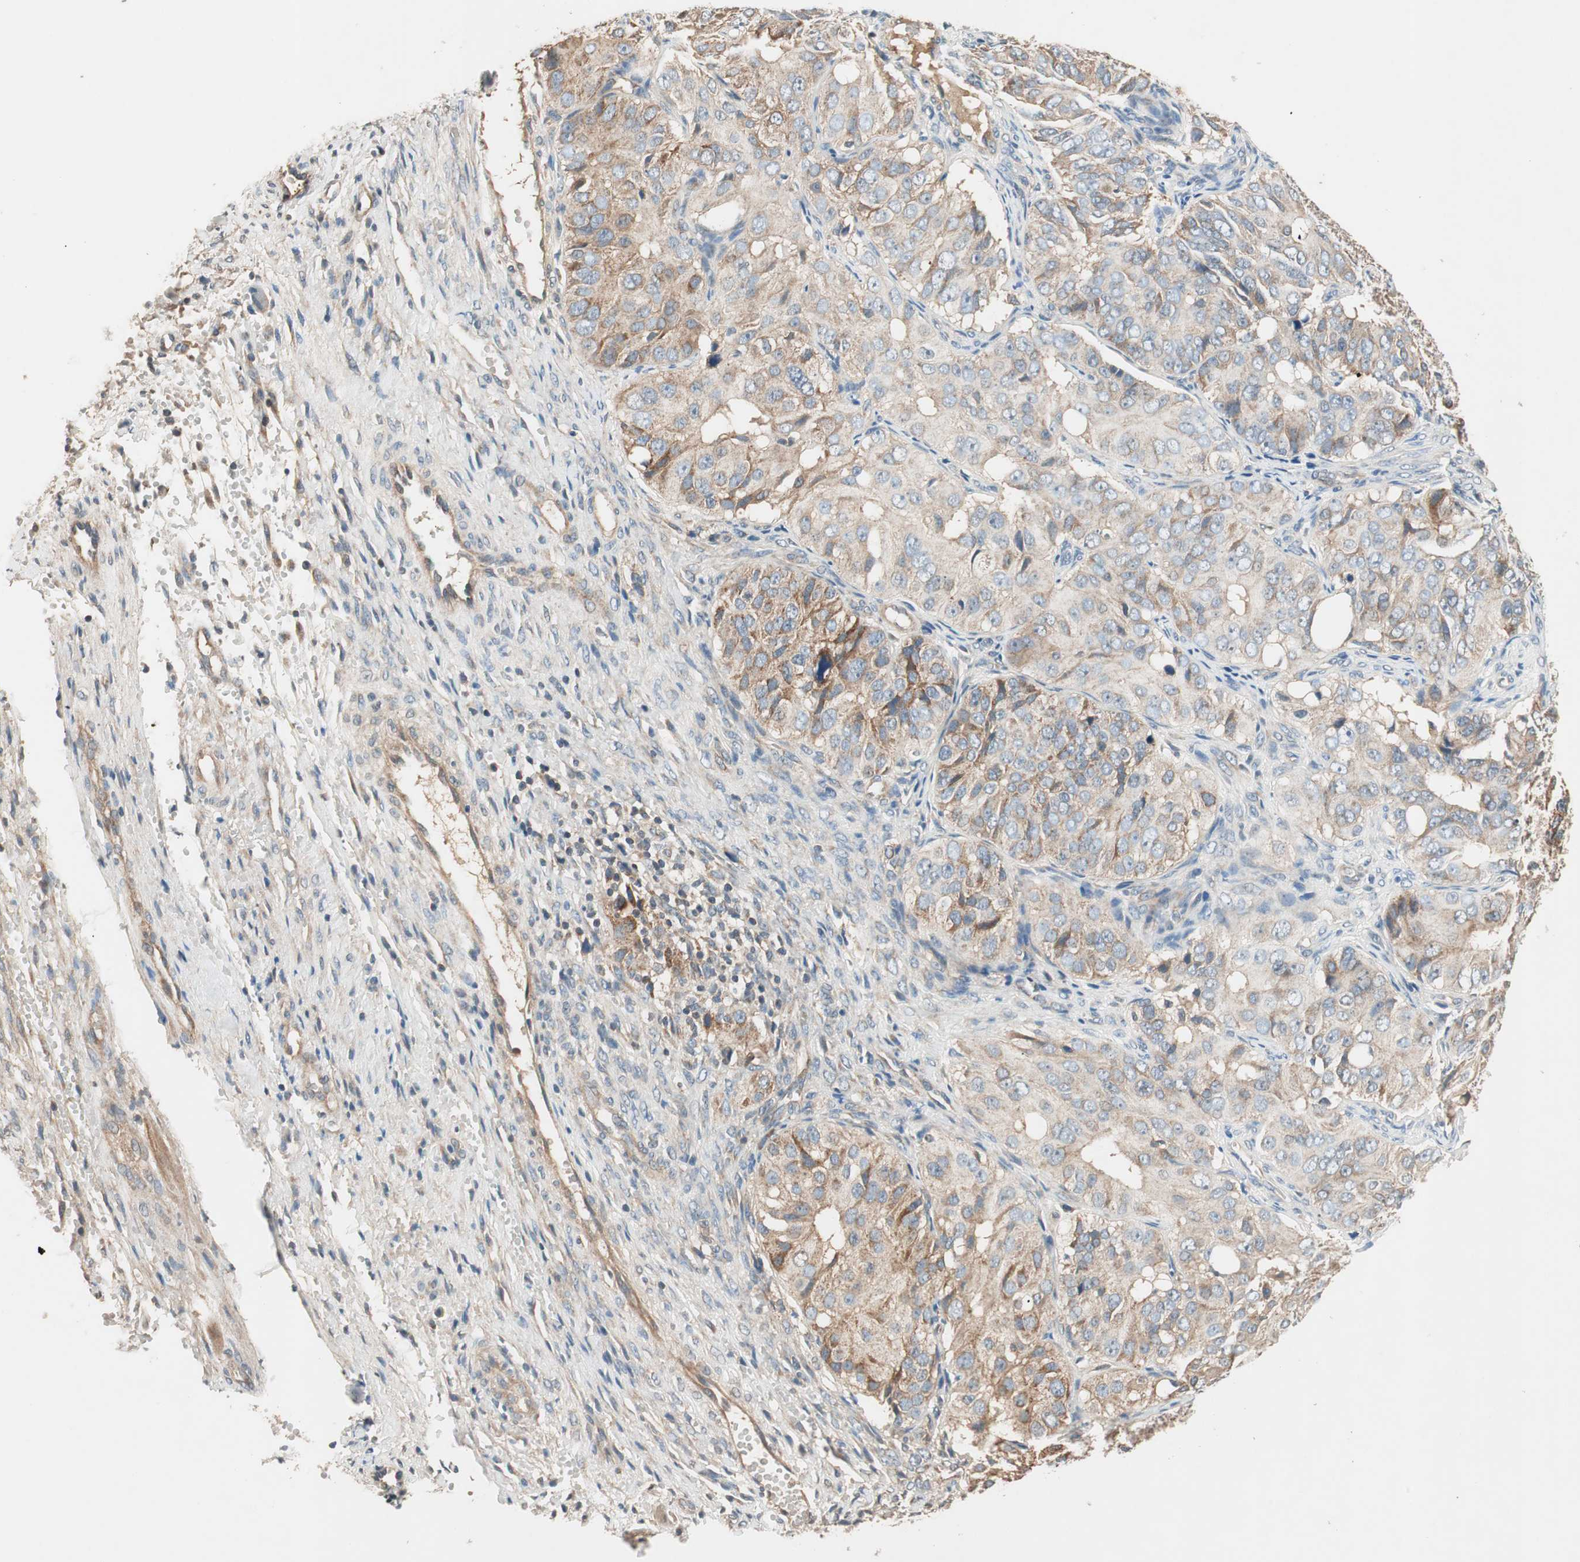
{"staining": {"intensity": "weak", "quantity": "25%-75%", "location": "cytoplasmic/membranous"}, "tissue": "ovarian cancer", "cell_type": "Tumor cells", "image_type": "cancer", "snomed": [{"axis": "morphology", "description": "Carcinoma, endometroid"}, {"axis": "topography", "description": "Ovary"}], "caption": "Brown immunohistochemical staining in human ovarian cancer (endometroid carcinoma) displays weak cytoplasmic/membranous positivity in approximately 25%-75% of tumor cells. The staining was performed using DAB to visualize the protein expression in brown, while the nuclei were stained in blue with hematoxylin (Magnification: 20x).", "gene": "HPN", "patient": {"sex": "female", "age": 51}}